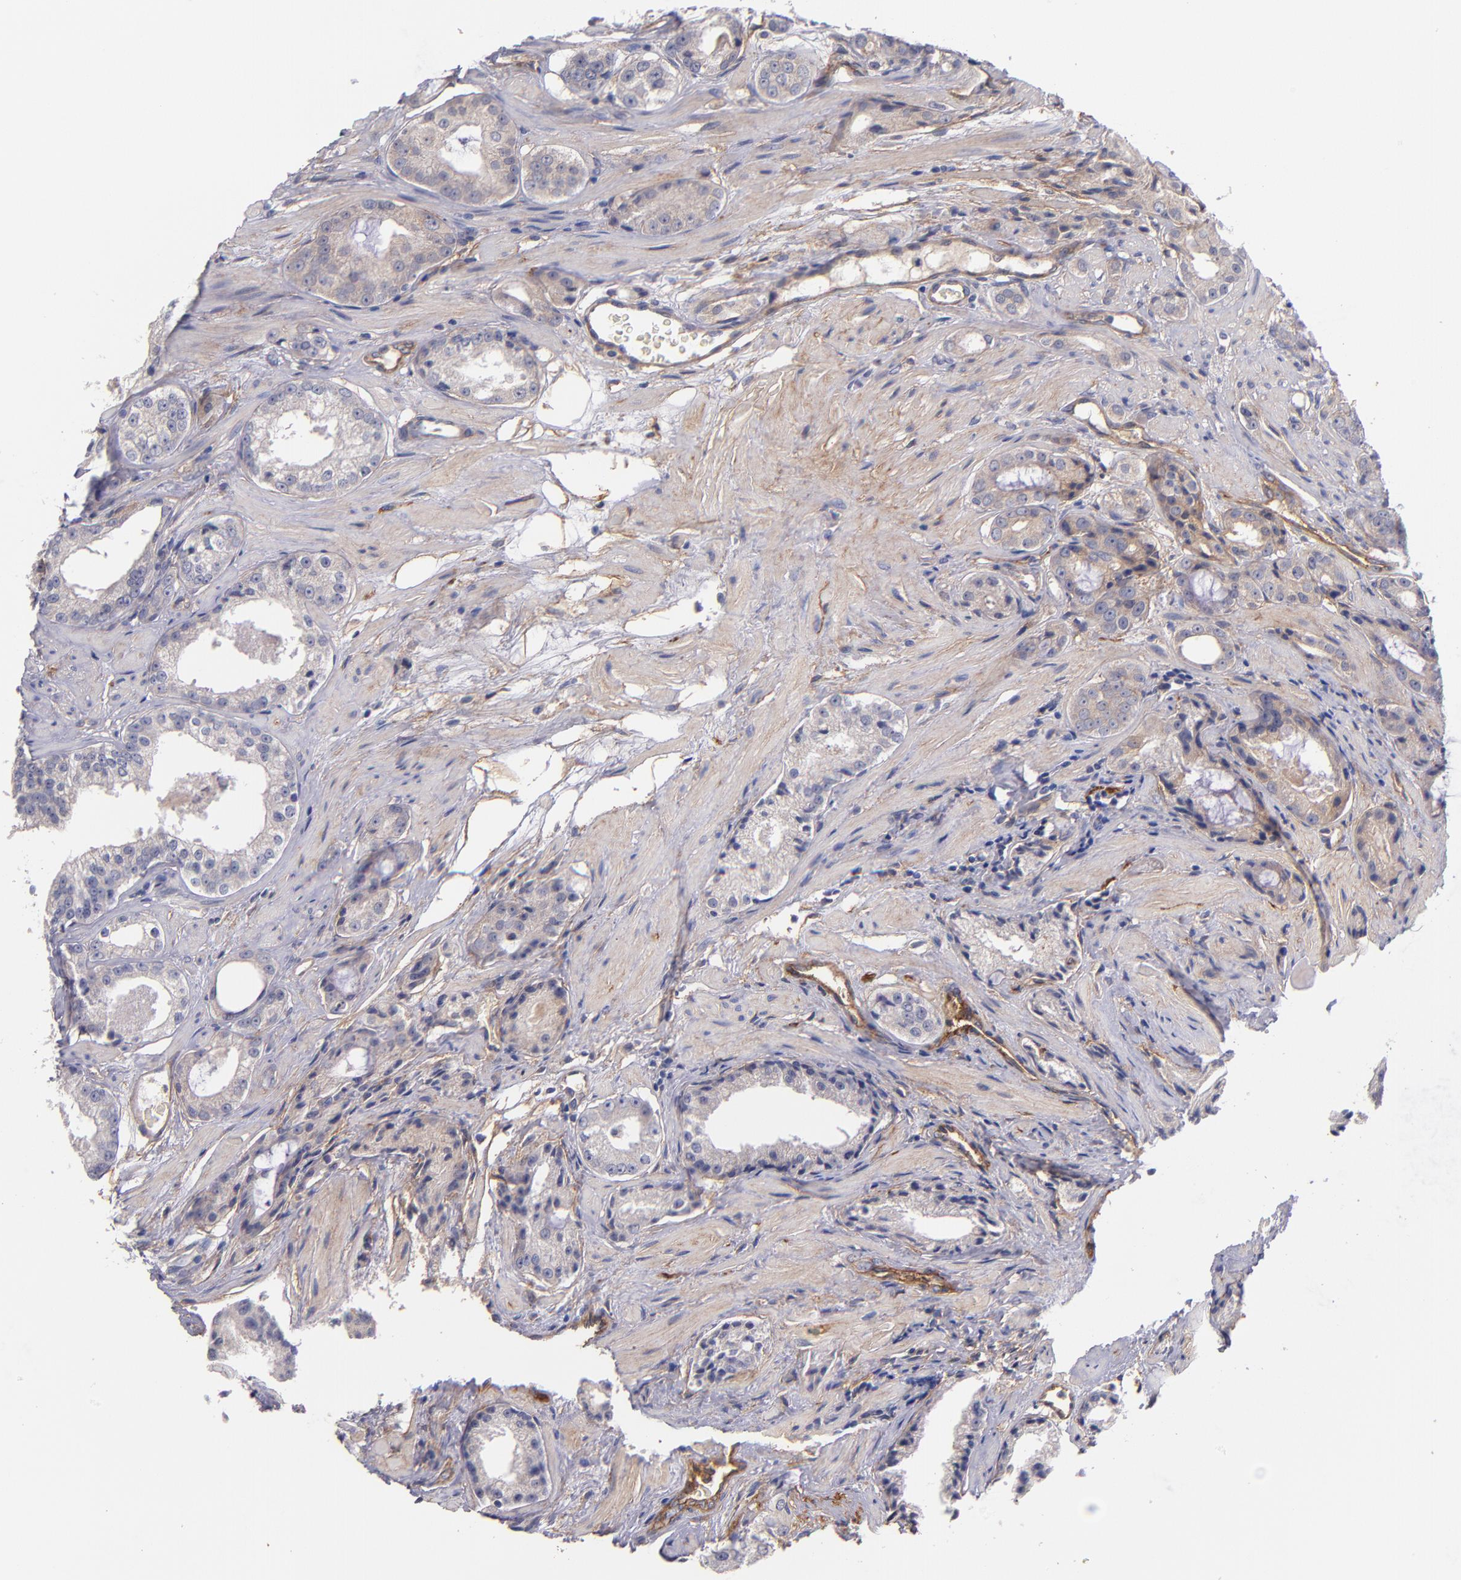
{"staining": {"intensity": "weak", "quantity": "25%-75%", "location": "cytoplasmic/membranous"}, "tissue": "prostate cancer", "cell_type": "Tumor cells", "image_type": "cancer", "snomed": [{"axis": "morphology", "description": "Adenocarcinoma, Medium grade"}, {"axis": "topography", "description": "Prostate"}], "caption": "Brown immunohistochemical staining in human prostate adenocarcinoma (medium-grade) demonstrates weak cytoplasmic/membranous staining in about 25%-75% of tumor cells. (IHC, brightfield microscopy, high magnification).", "gene": "PLSCR4", "patient": {"sex": "male", "age": 60}}